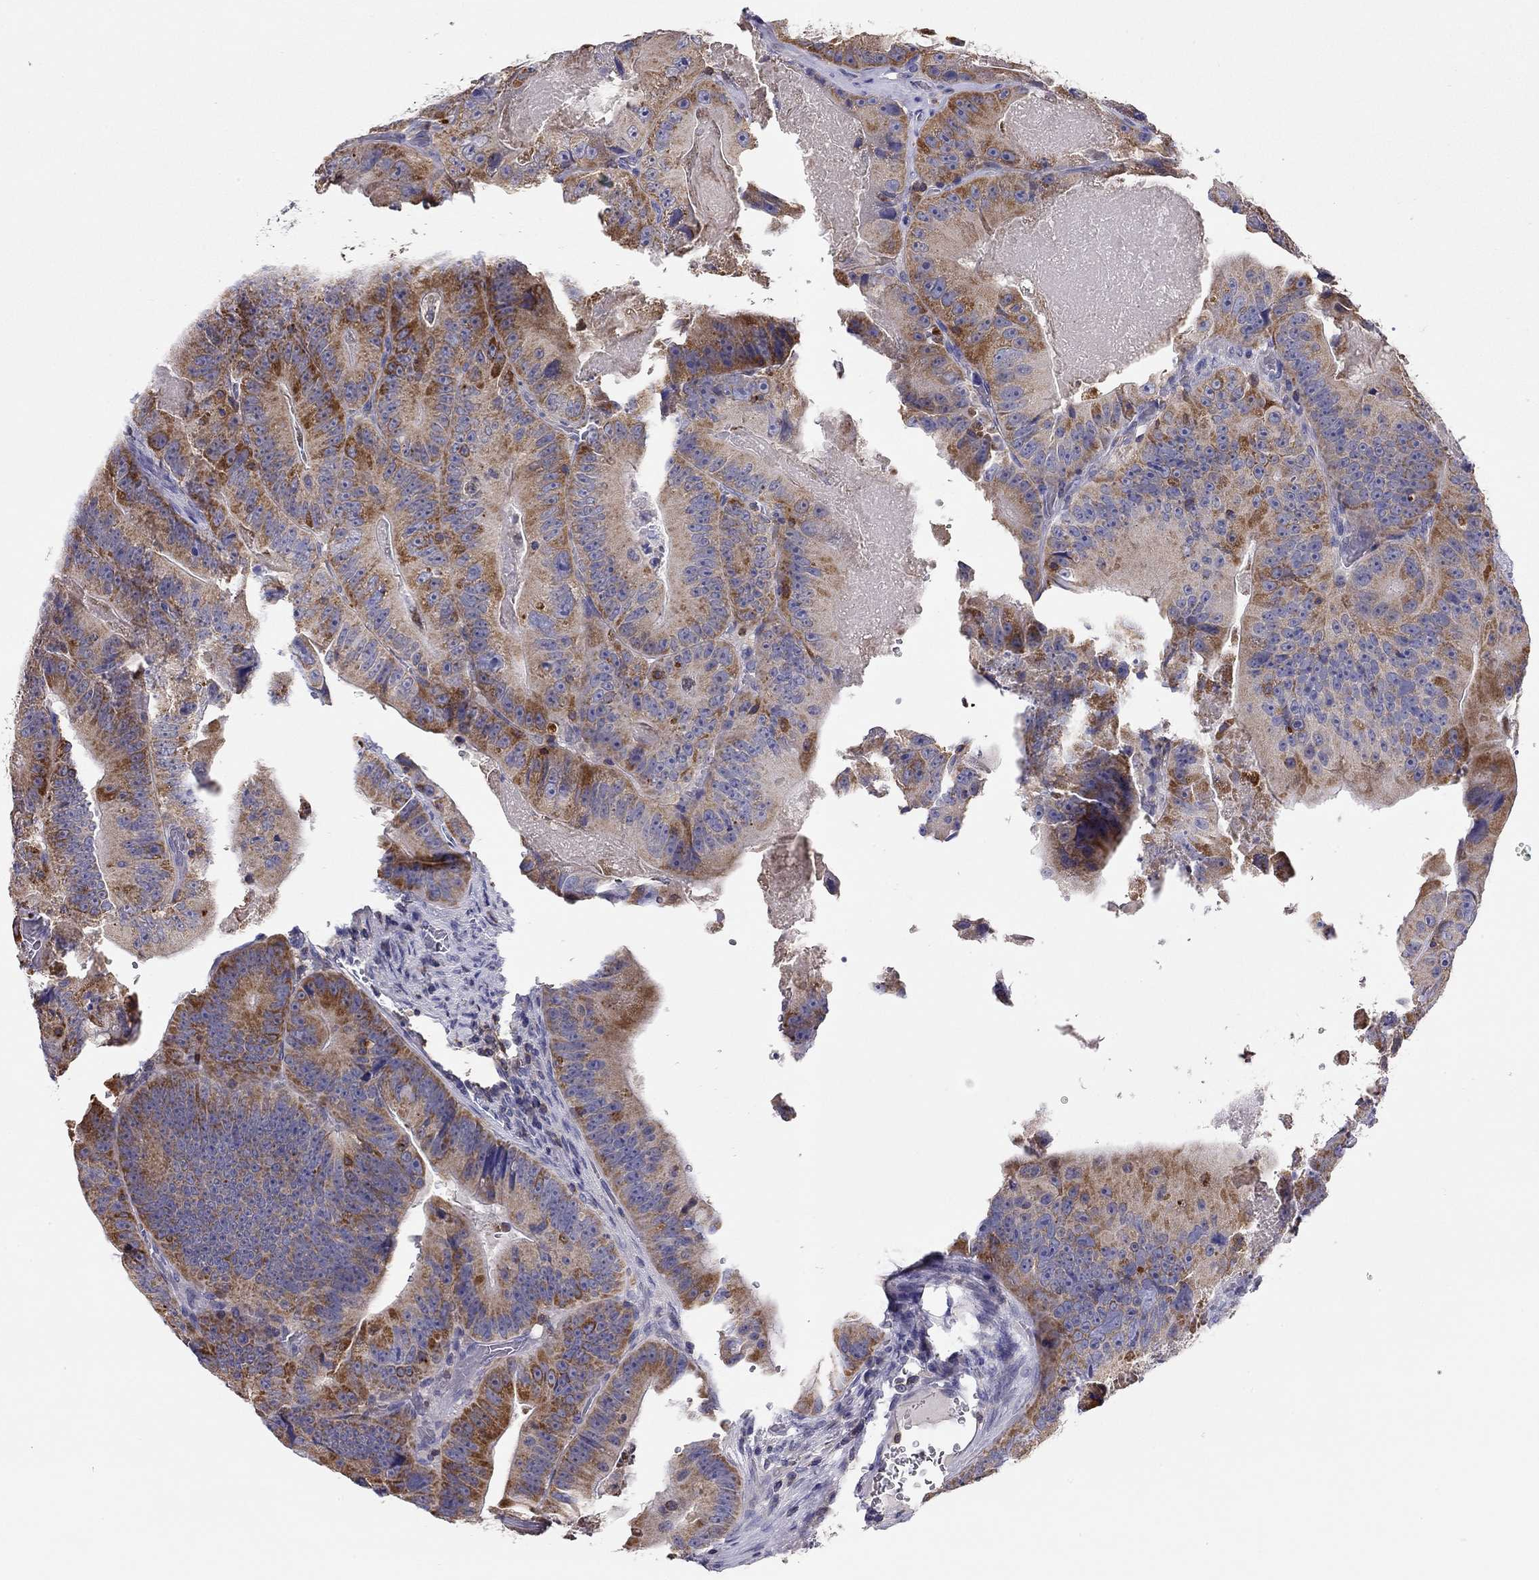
{"staining": {"intensity": "strong", "quantity": "<25%", "location": "cytoplasmic/membranous"}, "tissue": "colorectal cancer", "cell_type": "Tumor cells", "image_type": "cancer", "snomed": [{"axis": "morphology", "description": "Adenocarcinoma, NOS"}, {"axis": "topography", "description": "Colon"}], "caption": "A micrograph showing strong cytoplasmic/membranous positivity in approximately <25% of tumor cells in colorectal cancer (adenocarcinoma), as visualized by brown immunohistochemical staining.", "gene": "CITED1", "patient": {"sex": "female", "age": 86}}